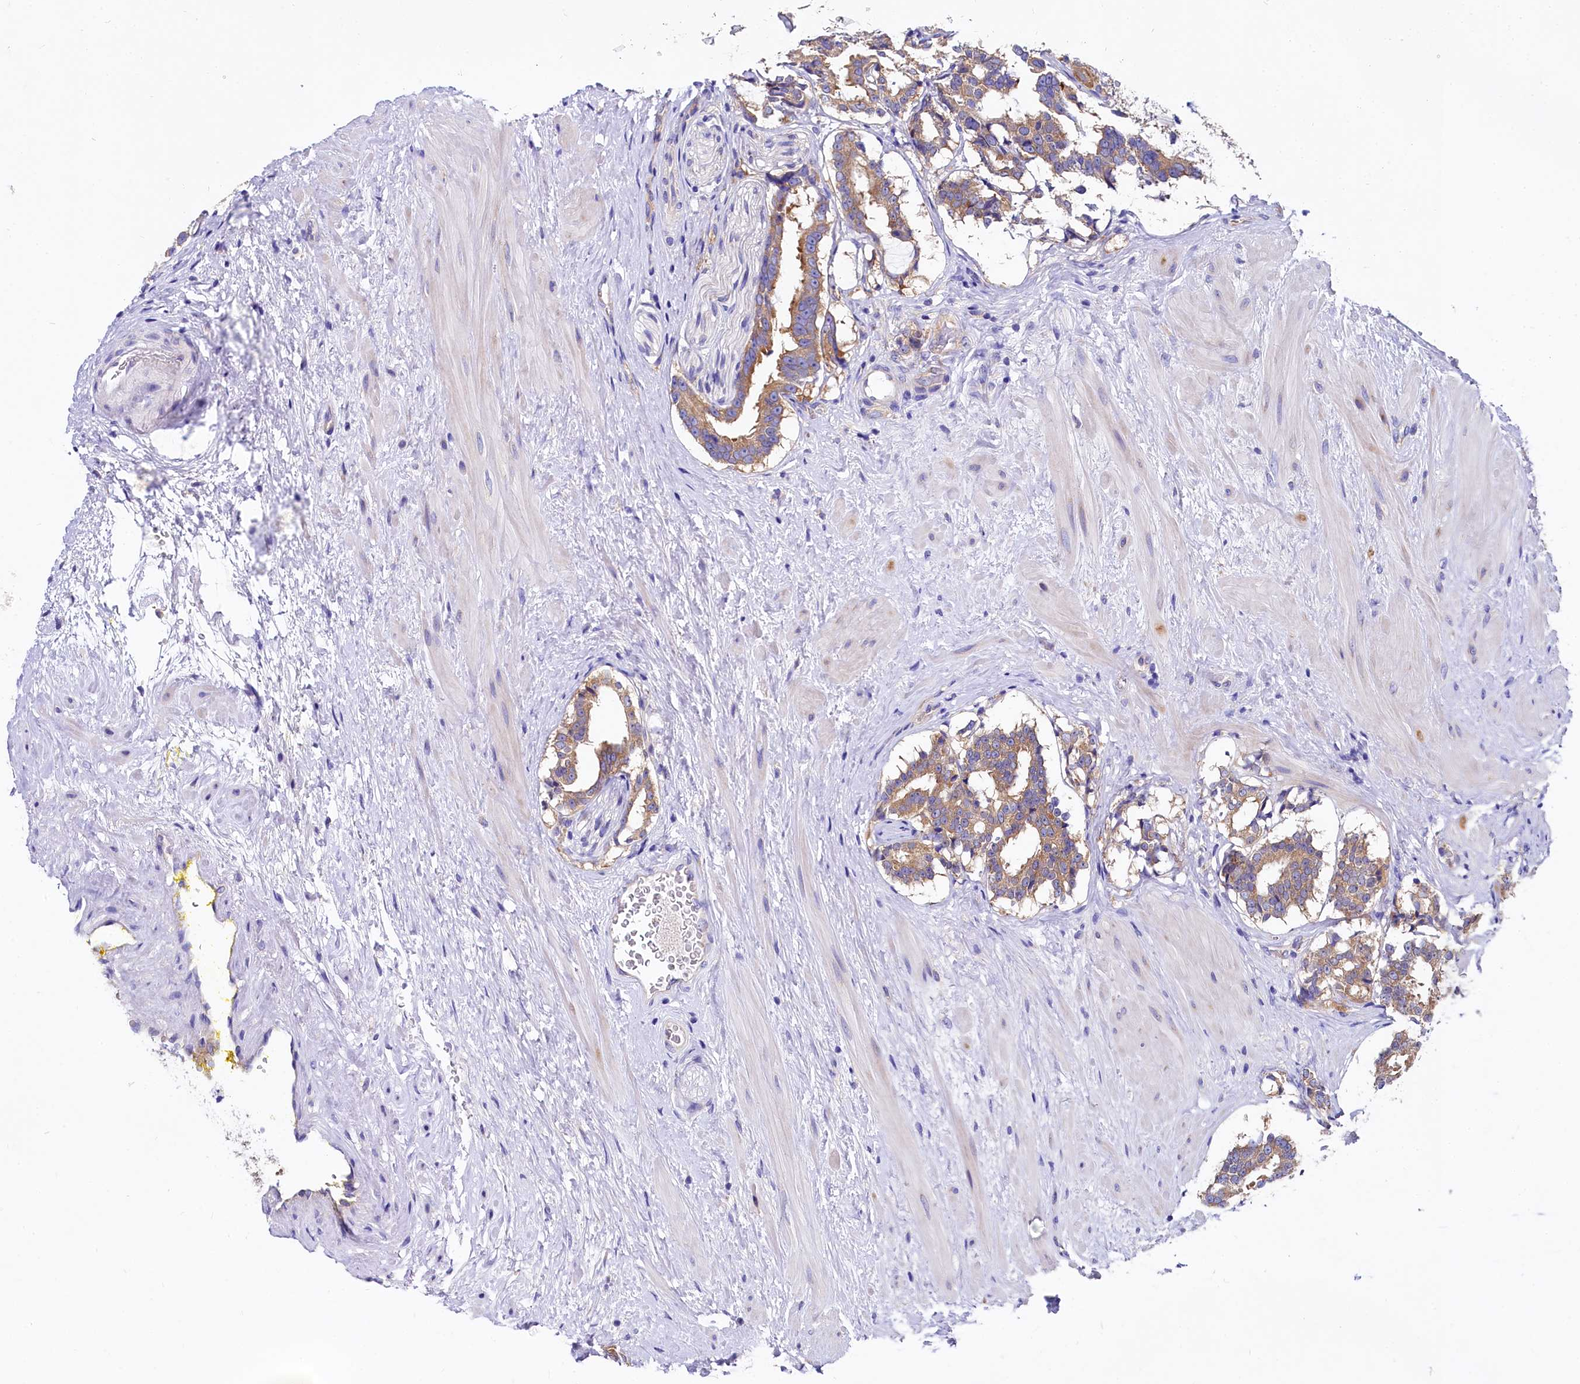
{"staining": {"intensity": "moderate", "quantity": ">75%", "location": "cytoplasmic/membranous"}, "tissue": "prostate cancer", "cell_type": "Tumor cells", "image_type": "cancer", "snomed": [{"axis": "morphology", "description": "Adenocarcinoma, High grade"}, {"axis": "topography", "description": "Prostate"}], "caption": "Prostate cancer (high-grade adenocarcinoma) stained with a protein marker shows moderate staining in tumor cells.", "gene": "QARS1", "patient": {"sex": "male", "age": 58}}